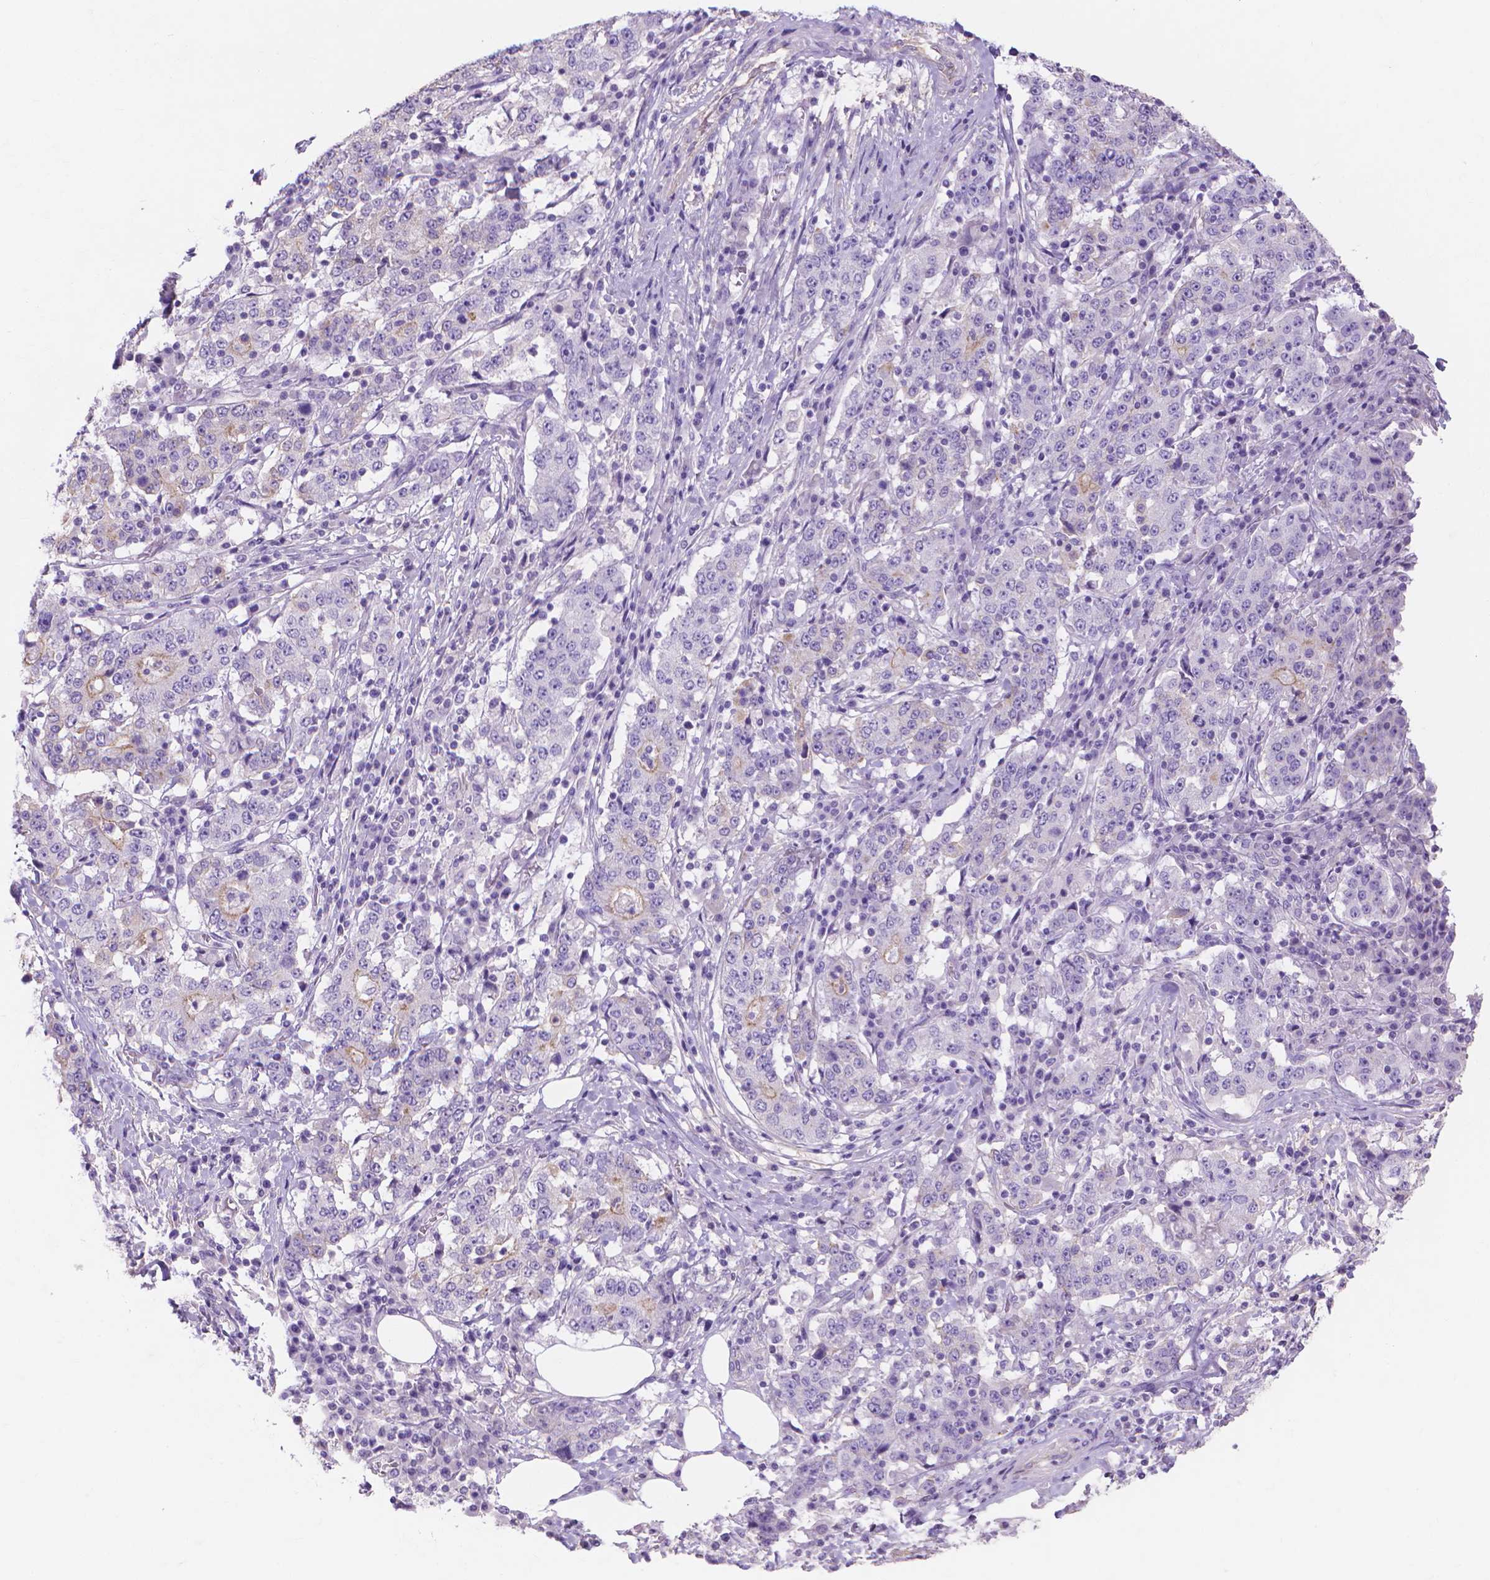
{"staining": {"intensity": "negative", "quantity": "none", "location": "none"}, "tissue": "stomach cancer", "cell_type": "Tumor cells", "image_type": "cancer", "snomed": [{"axis": "morphology", "description": "Adenocarcinoma, NOS"}, {"axis": "topography", "description": "Stomach"}], "caption": "This is an immunohistochemistry (IHC) histopathology image of stomach cancer. There is no positivity in tumor cells.", "gene": "MBLAC1", "patient": {"sex": "male", "age": 59}}